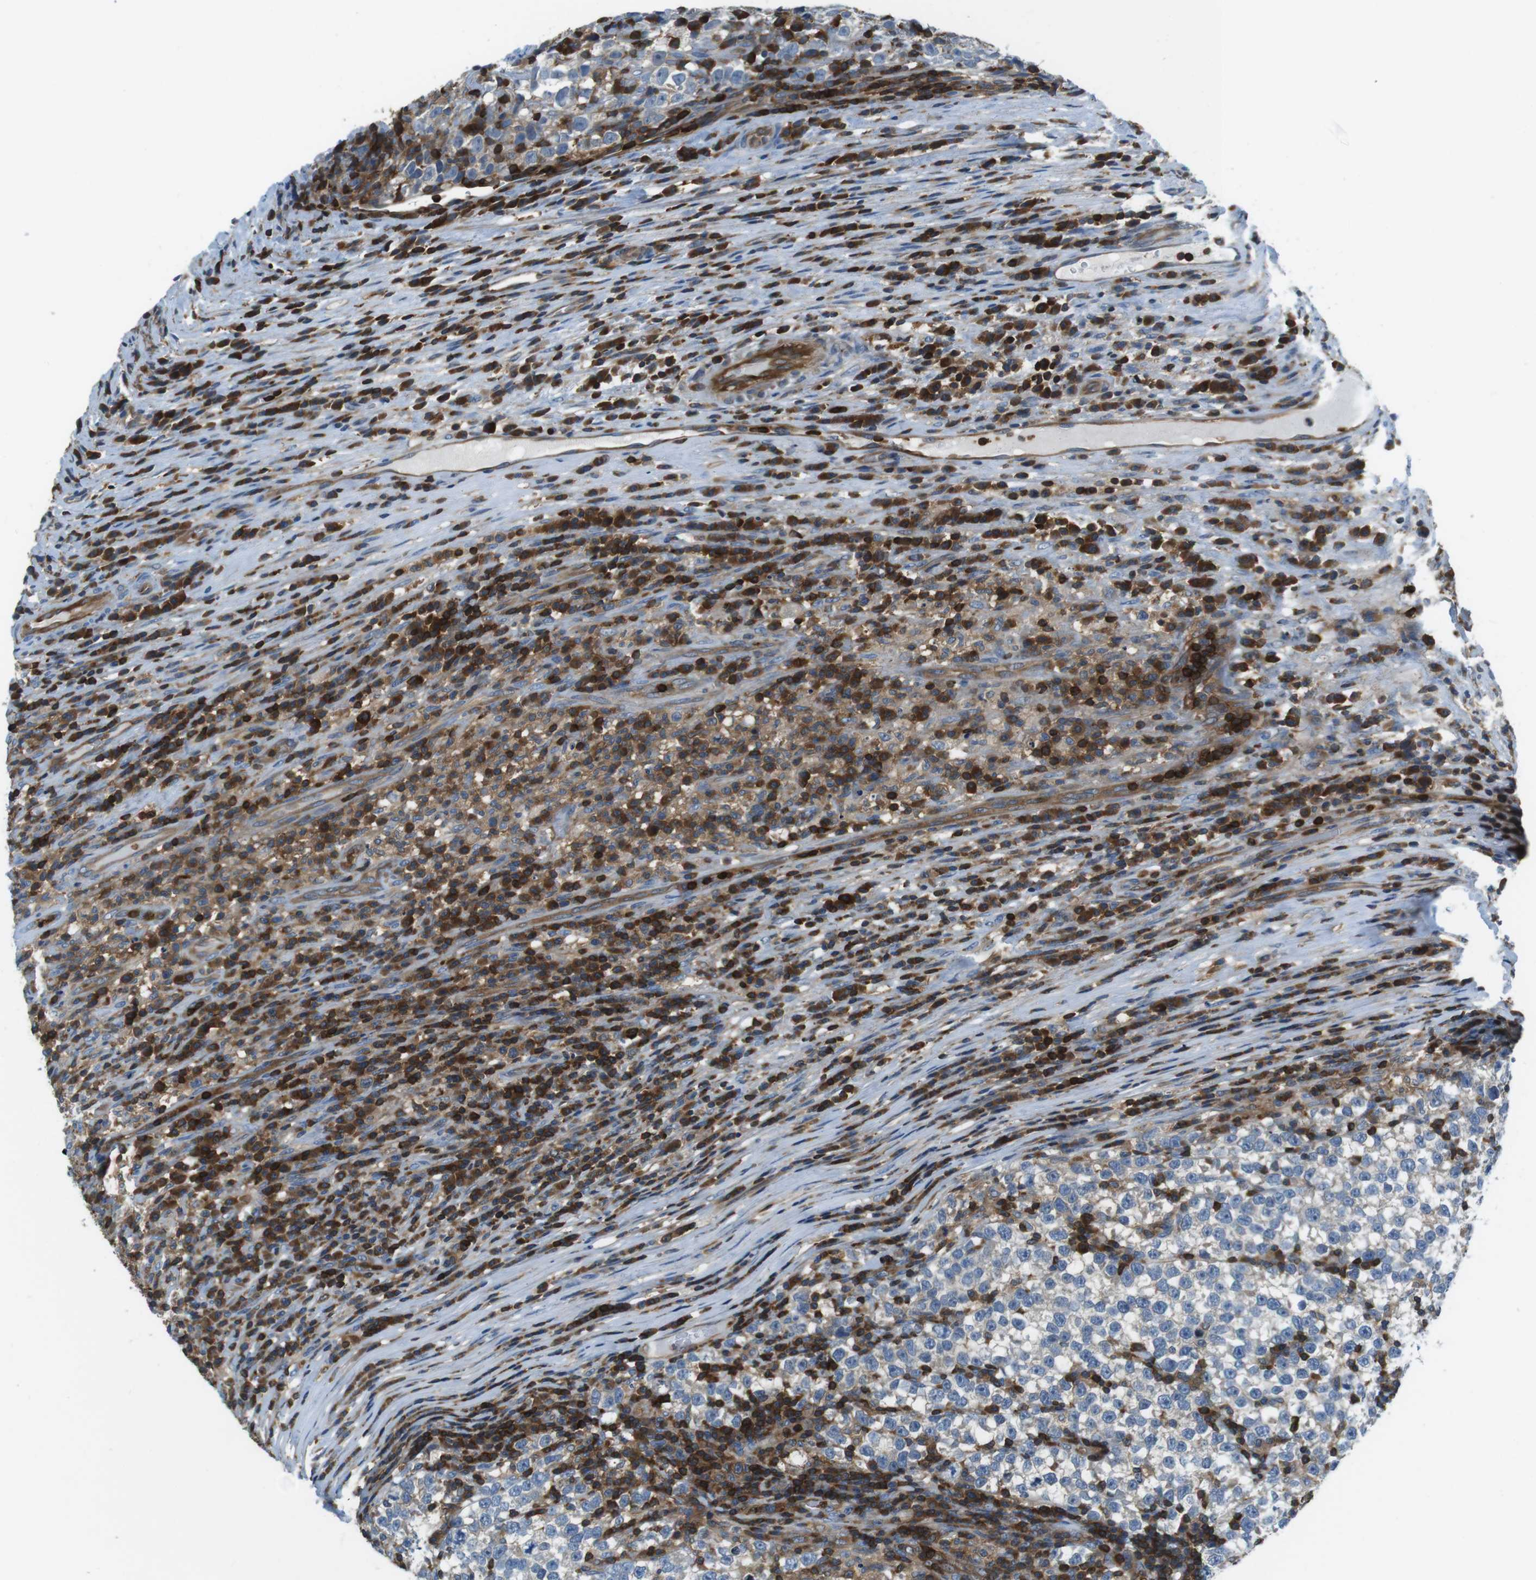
{"staining": {"intensity": "weak", "quantity": "<25%", "location": "cytoplasmic/membranous"}, "tissue": "testis cancer", "cell_type": "Tumor cells", "image_type": "cancer", "snomed": [{"axis": "morphology", "description": "Normal tissue, NOS"}, {"axis": "morphology", "description": "Seminoma, NOS"}, {"axis": "topography", "description": "Testis"}], "caption": "The IHC image has no significant positivity in tumor cells of testis cancer tissue.", "gene": "TES", "patient": {"sex": "male", "age": 43}}